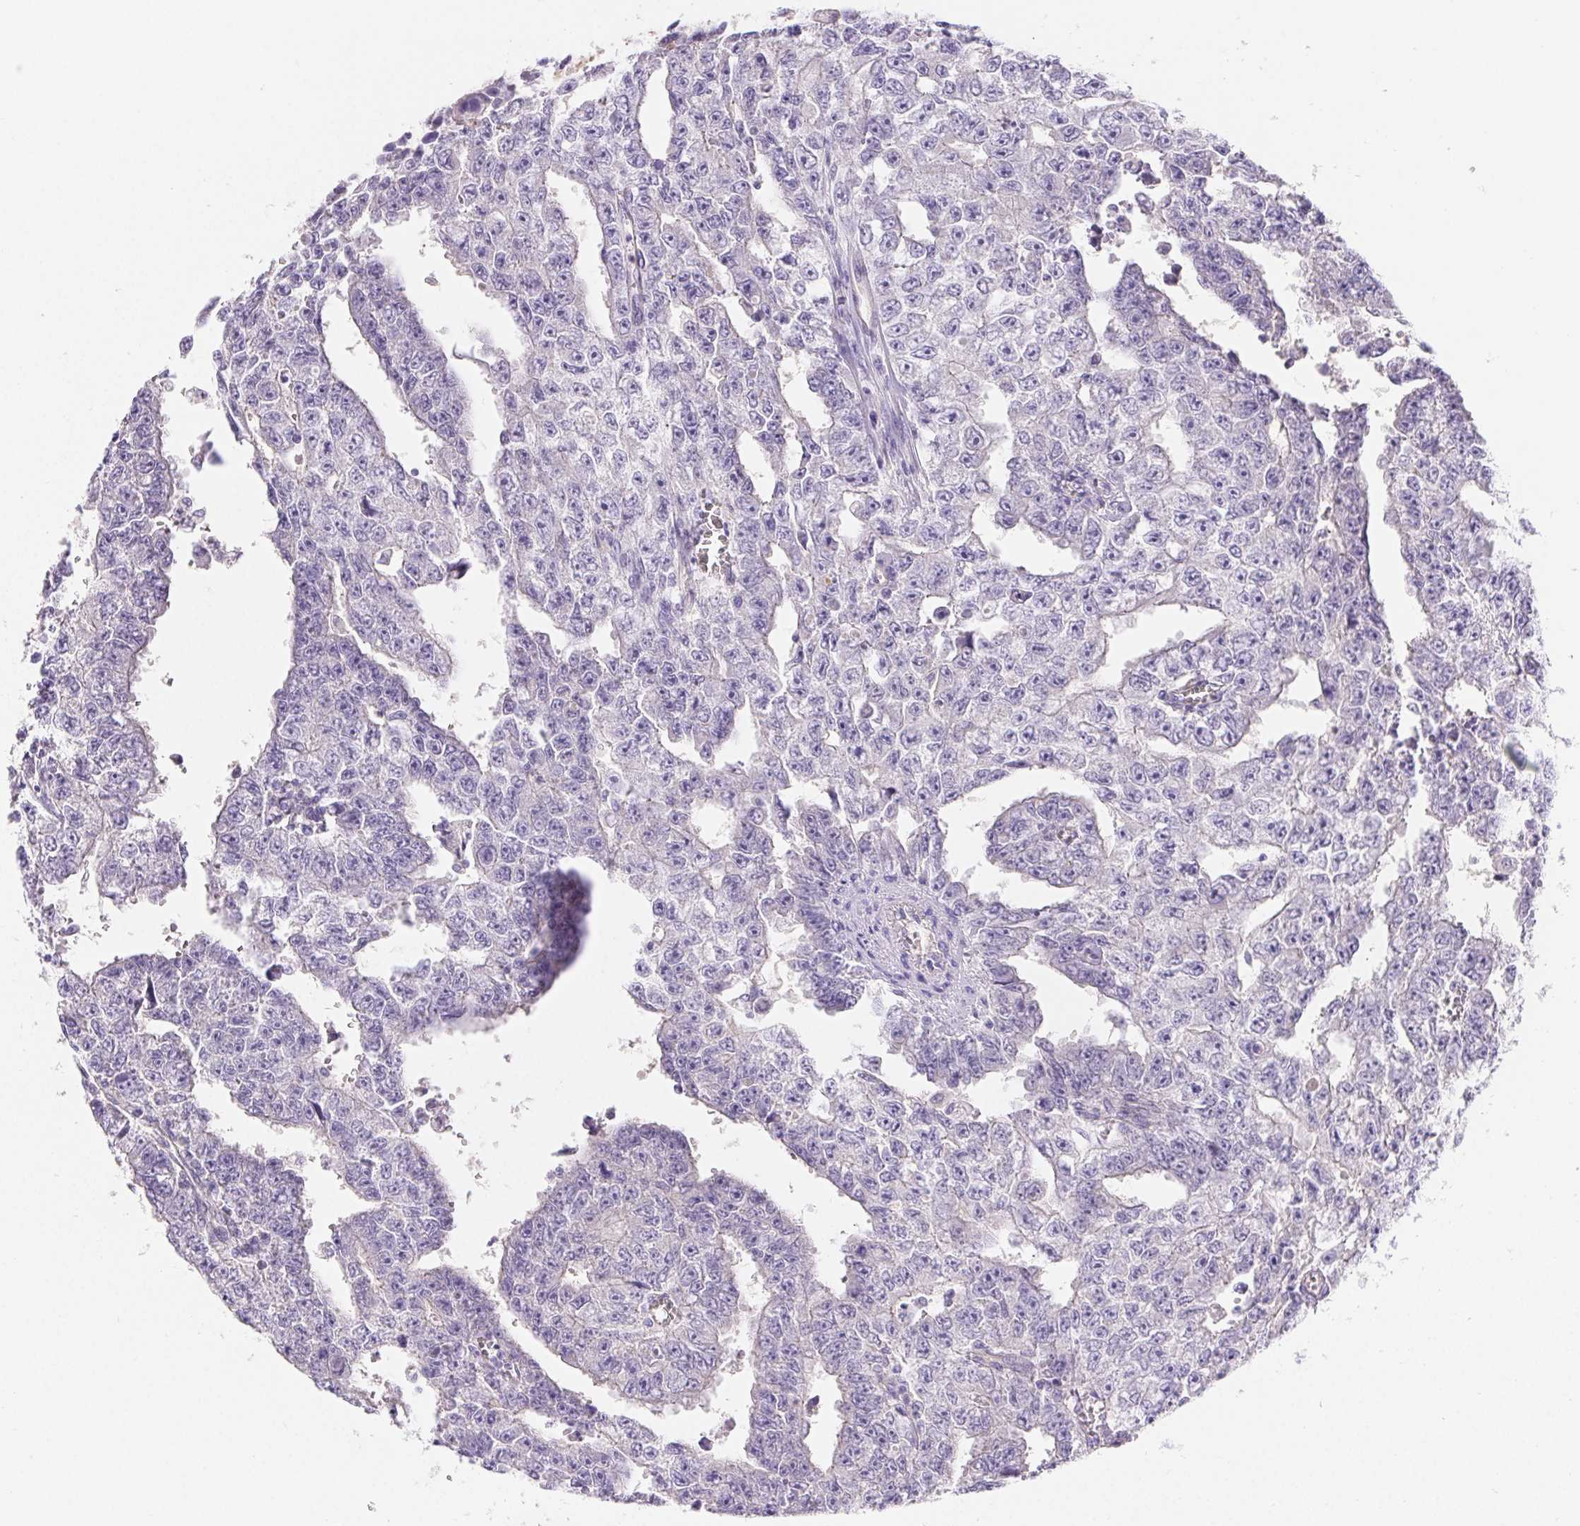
{"staining": {"intensity": "negative", "quantity": "none", "location": "none"}, "tissue": "testis cancer", "cell_type": "Tumor cells", "image_type": "cancer", "snomed": [{"axis": "morphology", "description": "Carcinoma, Embryonal, NOS"}, {"axis": "morphology", "description": "Teratoma, malignant, NOS"}, {"axis": "topography", "description": "Testis"}], "caption": "IHC photomicrograph of testis embryonal carcinoma stained for a protein (brown), which exhibits no expression in tumor cells.", "gene": "PNLIP", "patient": {"sex": "male", "age": 24}}